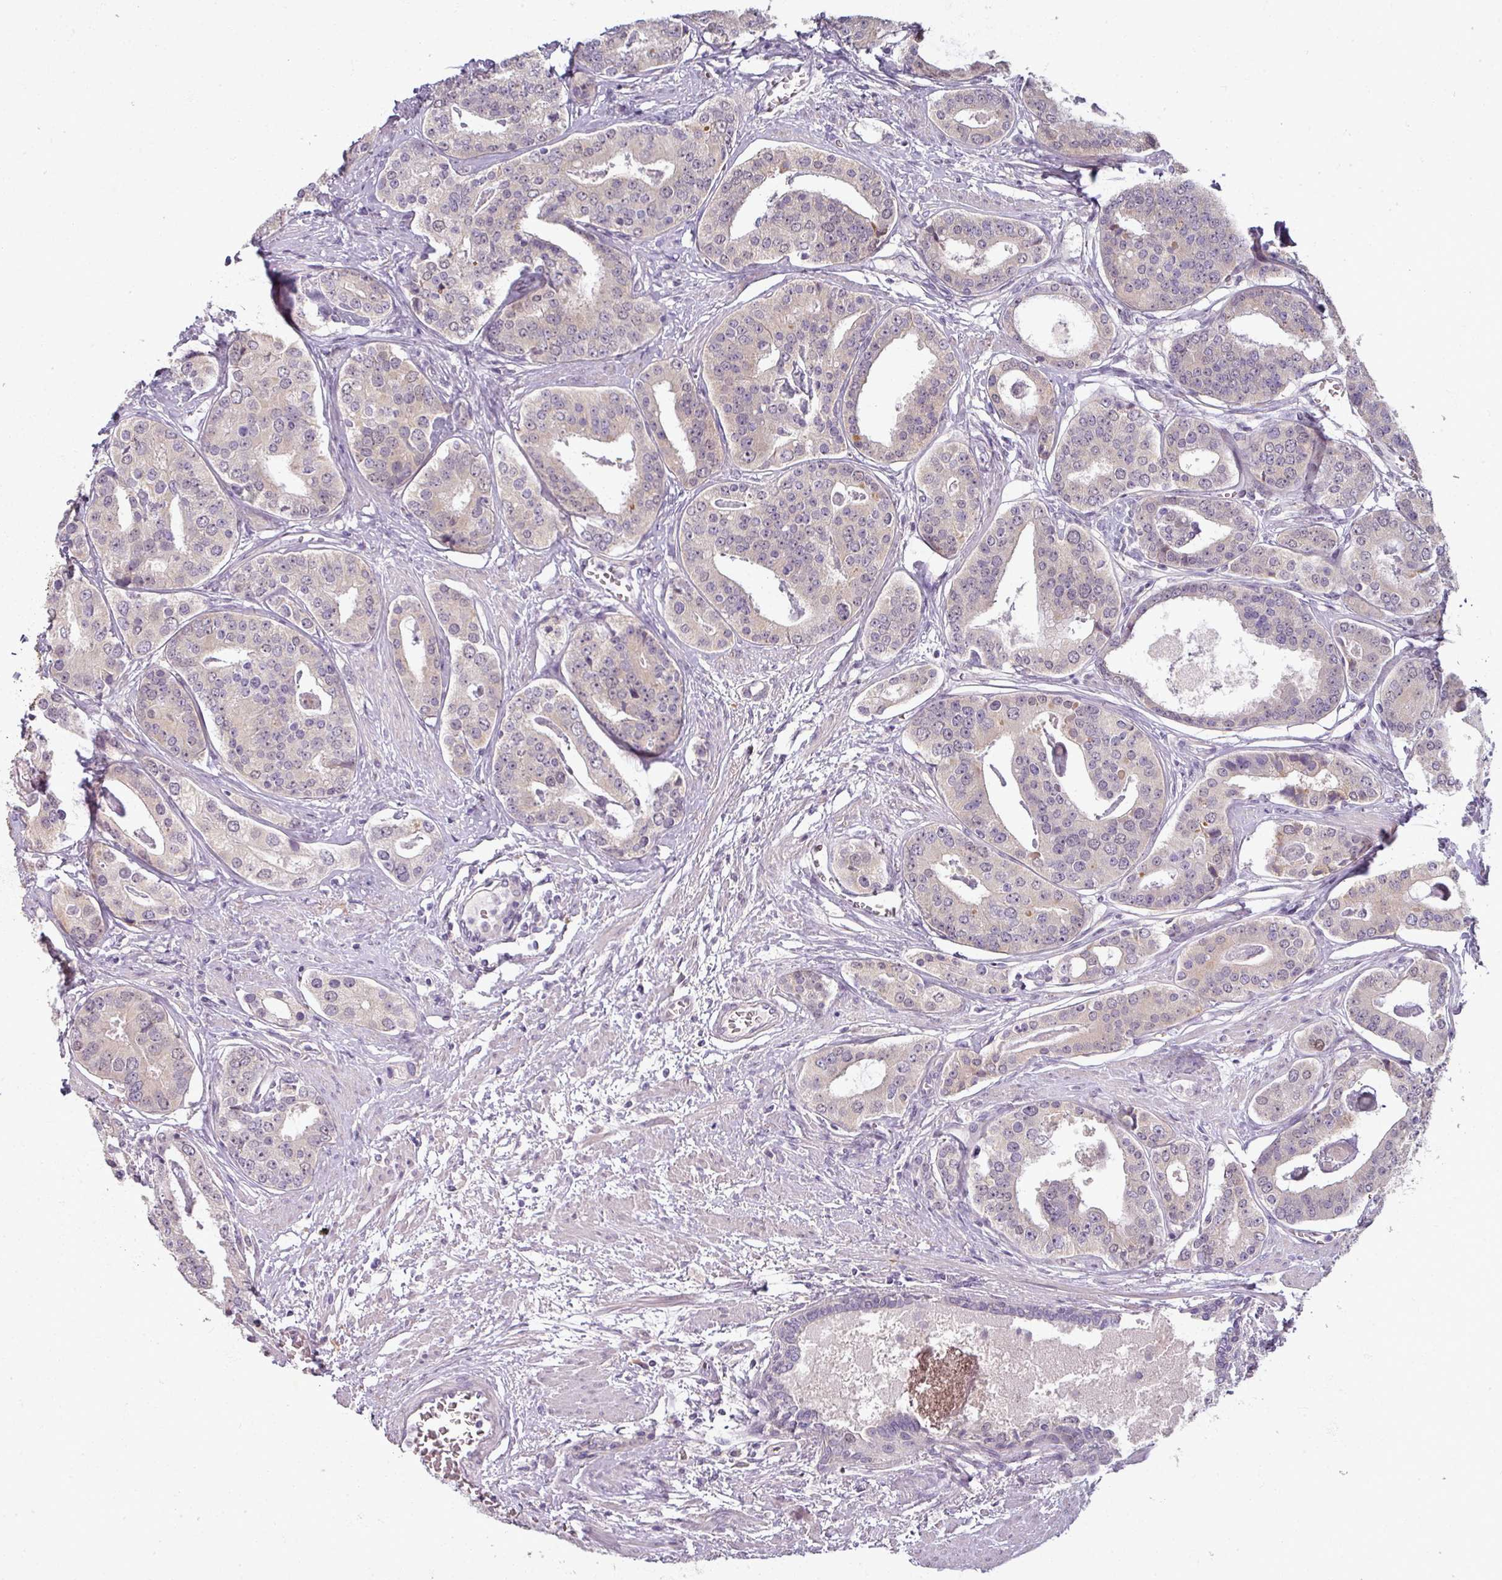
{"staining": {"intensity": "negative", "quantity": "none", "location": "none"}, "tissue": "prostate cancer", "cell_type": "Tumor cells", "image_type": "cancer", "snomed": [{"axis": "morphology", "description": "Adenocarcinoma, High grade"}, {"axis": "topography", "description": "Prostate"}], "caption": "High magnification brightfield microscopy of prostate high-grade adenocarcinoma stained with DAB (3,3'-diaminobenzidine) (brown) and counterstained with hematoxylin (blue): tumor cells show no significant expression.", "gene": "MYMK", "patient": {"sex": "male", "age": 71}}